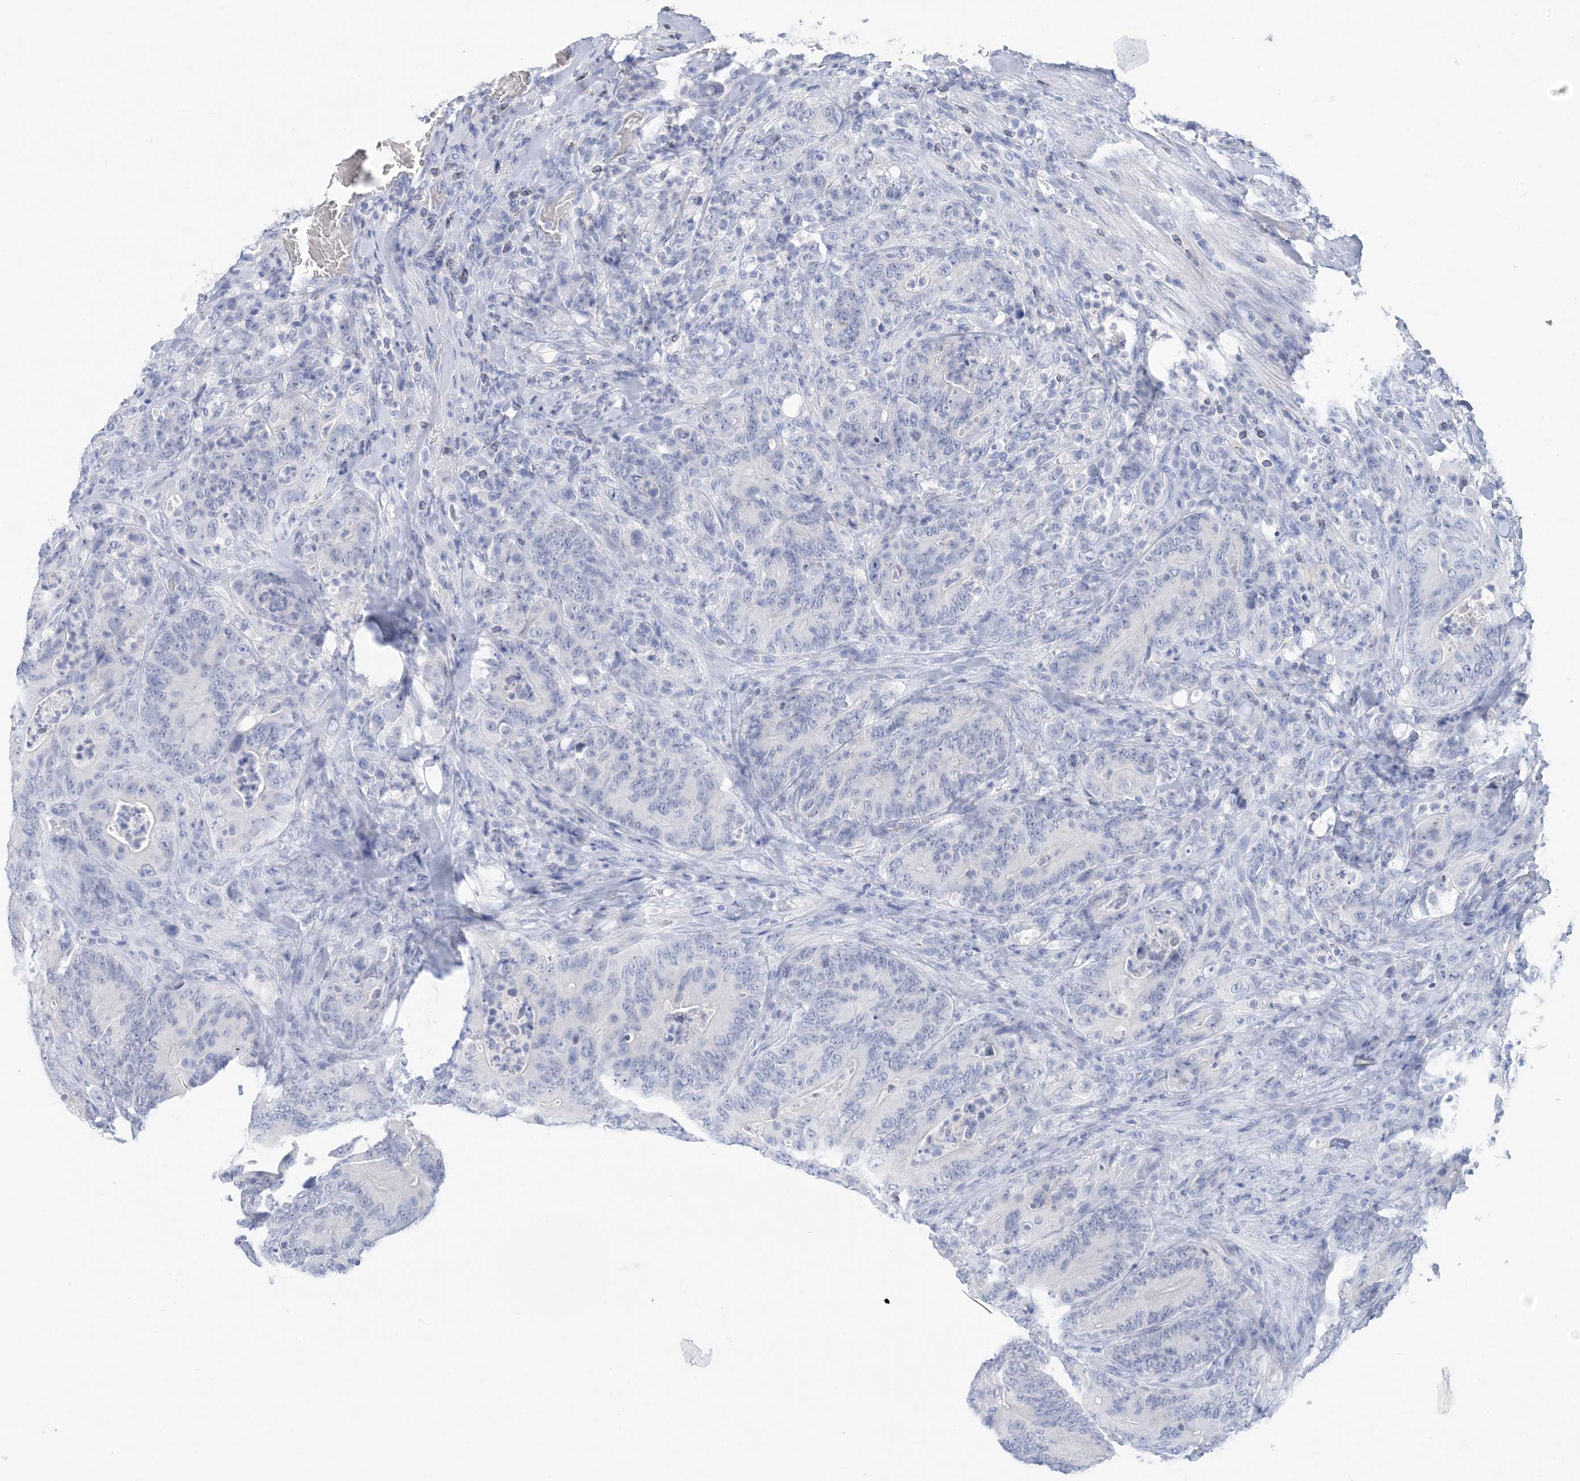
{"staining": {"intensity": "negative", "quantity": "none", "location": "none"}, "tissue": "colorectal cancer", "cell_type": "Tumor cells", "image_type": "cancer", "snomed": [{"axis": "morphology", "description": "Normal tissue, NOS"}, {"axis": "topography", "description": "Colon"}], "caption": "Protein analysis of colorectal cancer reveals no significant expression in tumor cells.", "gene": "SH3YL1", "patient": {"sex": "female", "age": 82}}